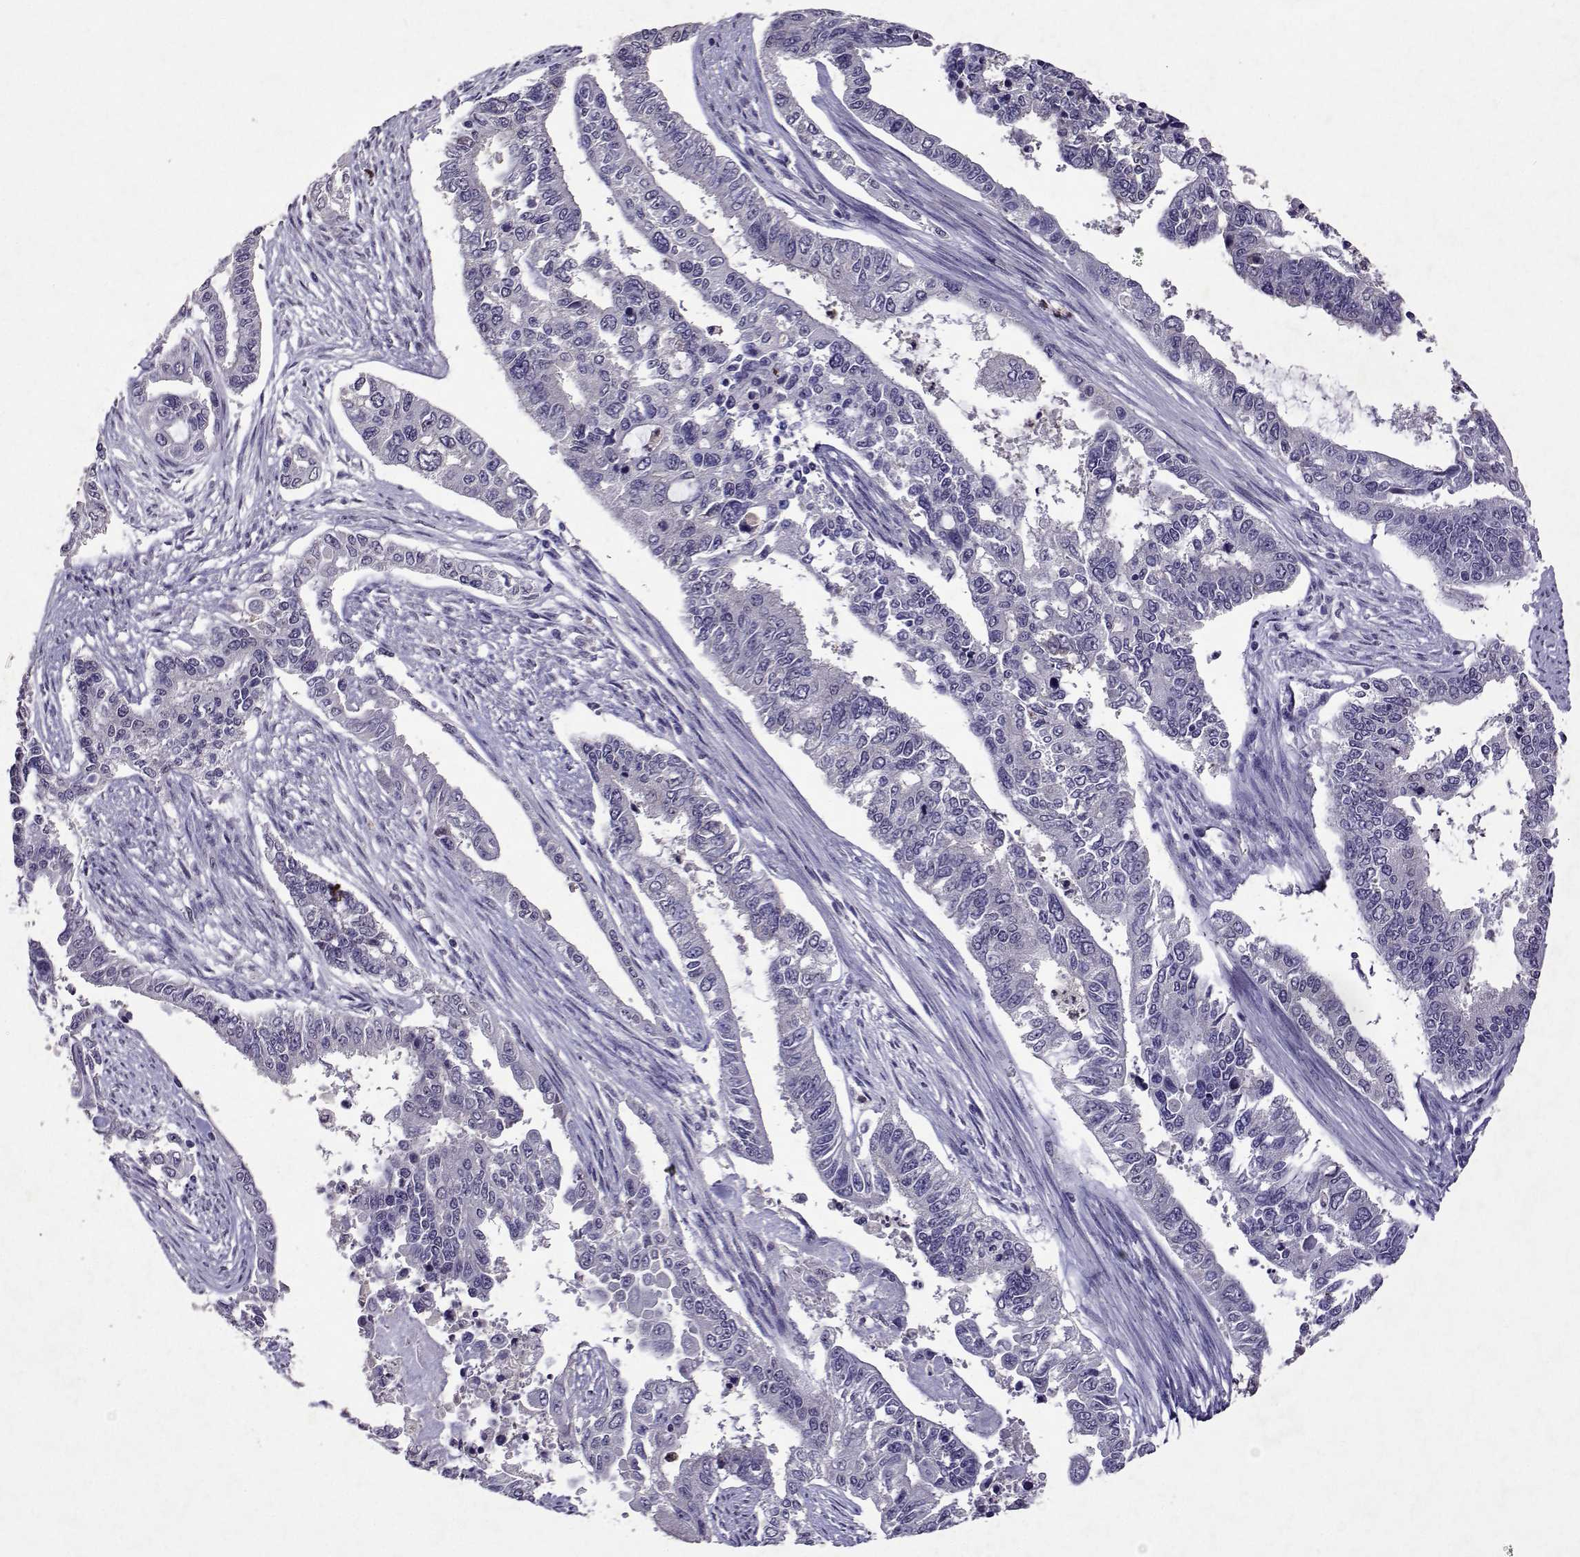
{"staining": {"intensity": "negative", "quantity": "none", "location": "none"}, "tissue": "endometrial cancer", "cell_type": "Tumor cells", "image_type": "cancer", "snomed": [{"axis": "morphology", "description": "Adenocarcinoma, NOS"}, {"axis": "topography", "description": "Uterus"}], "caption": "DAB (3,3'-diaminobenzidine) immunohistochemical staining of endometrial adenocarcinoma displays no significant expression in tumor cells.", "gene": "APAF1", "patient": {"sex": "female", "age": 59}}